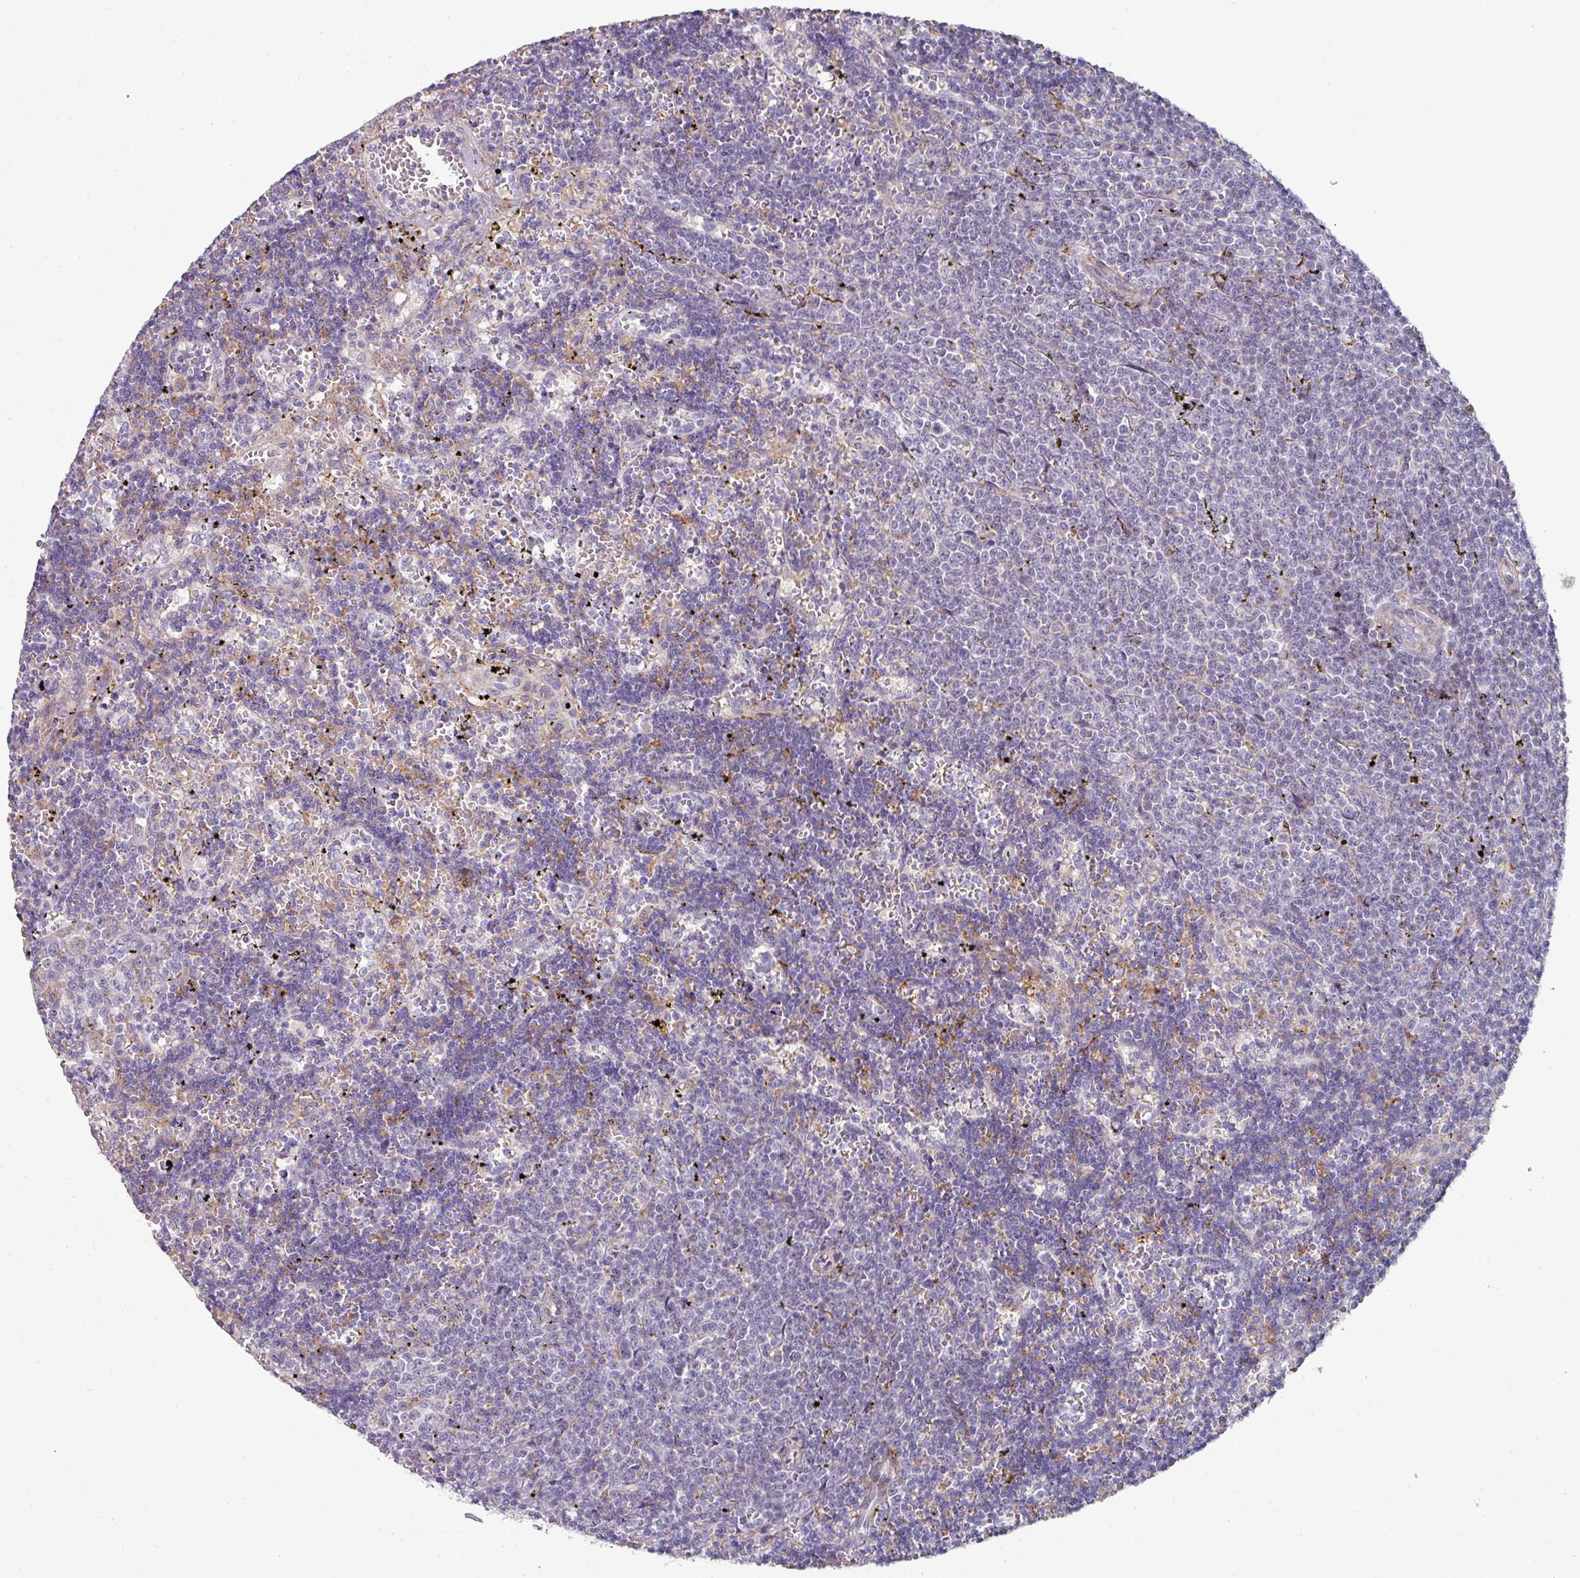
{"staining": {"intensity": "negative", "quantity": "none", "location": "none"}, "tissue": "lymphoma", "cell_type": "Tumor cells", "image_type": "cancer", "snomed": [{"axis": "morphology", "description": "Malignant lymphoma, non-Hodgkin's type, Low grade"}, {"axis": "topography", "description": "Spleen"}], "caption": "Photomicrograph shows no protein staining in tumor cells of lymphoma tissue.", "gene": "WSB2", "patient": {"sex": "male", "age": 60}}